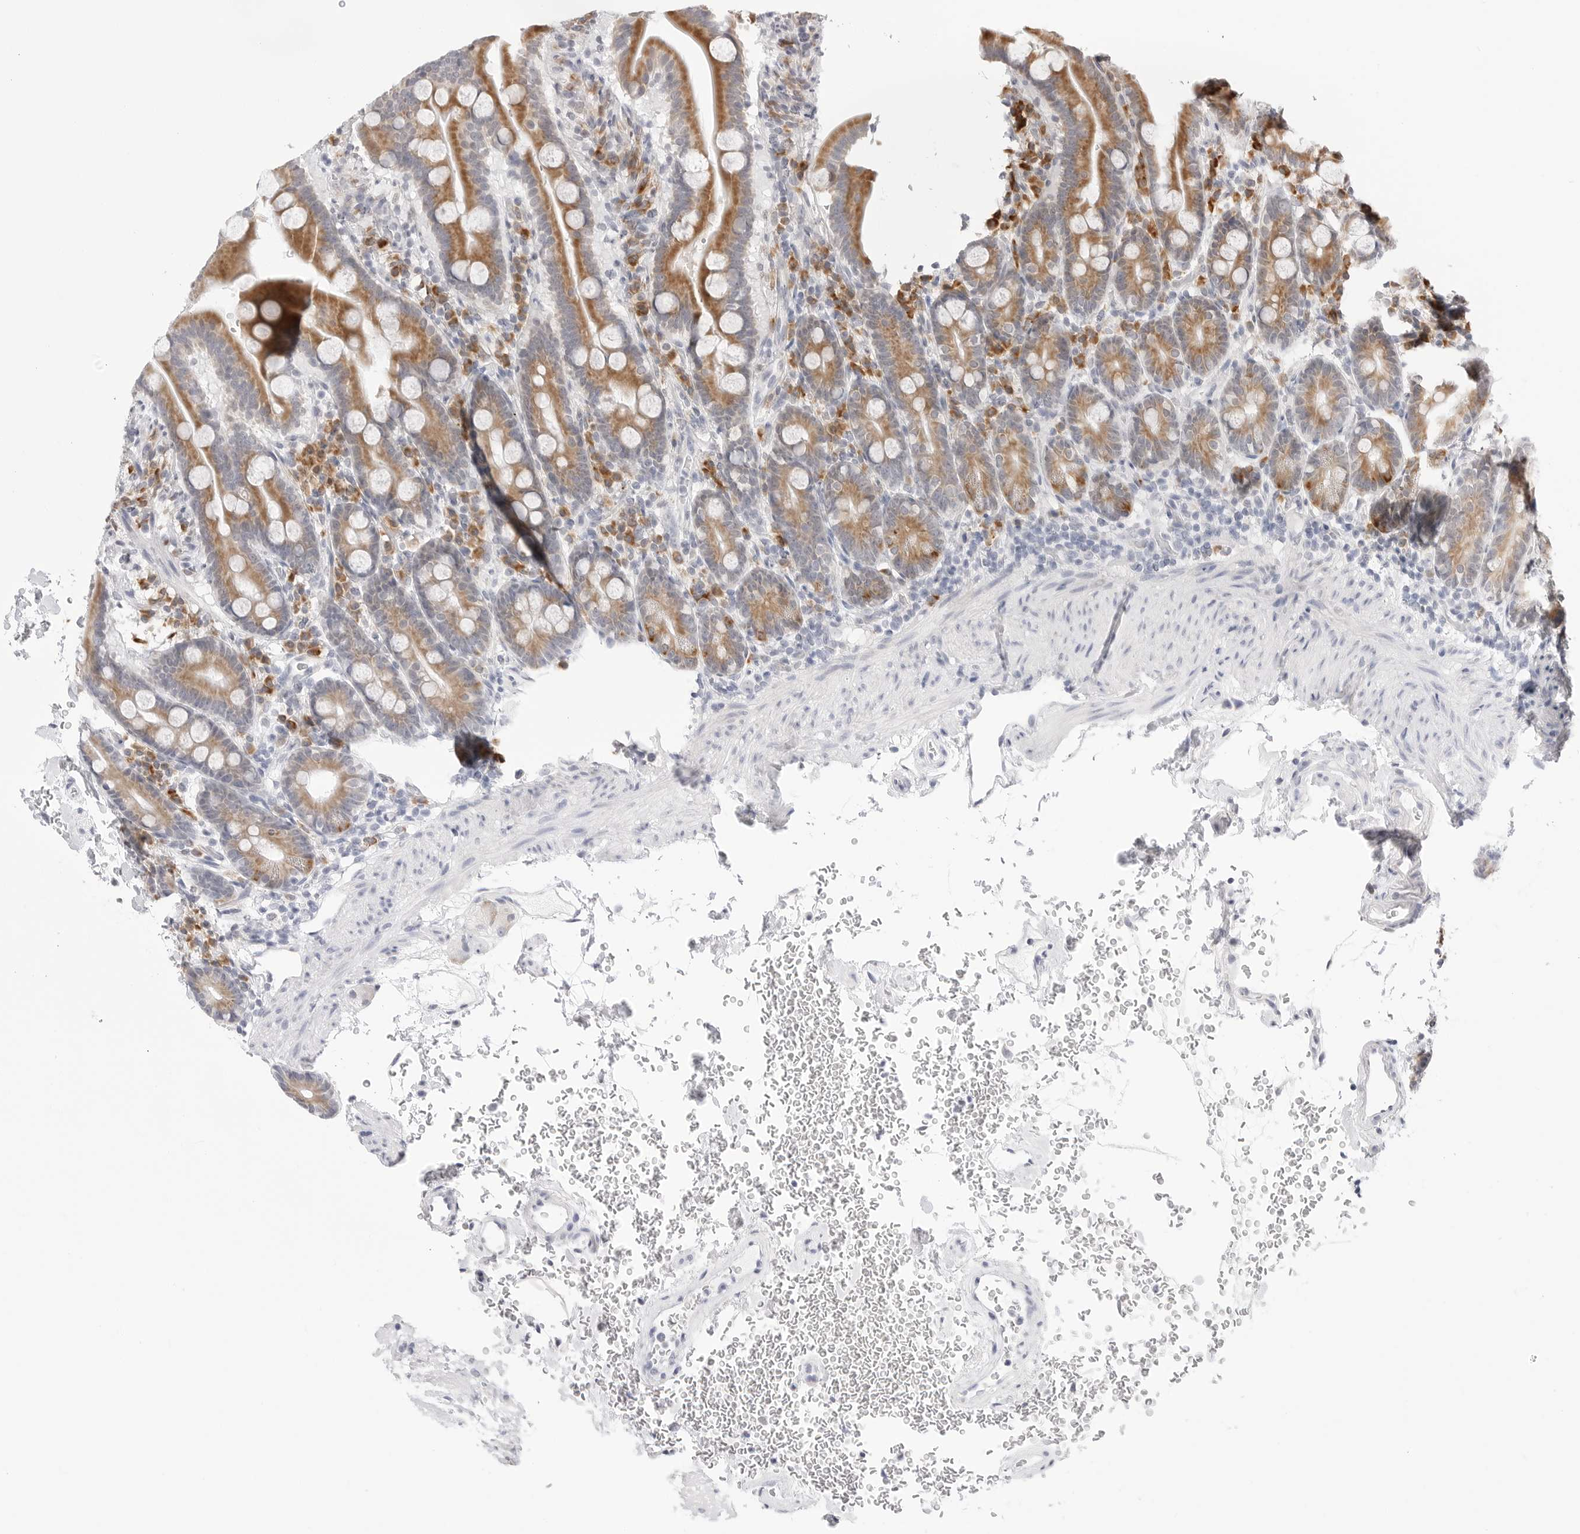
{"staining": {"intensity": "moderate", "quantity": ">75%", "location": "cytoplasmic/membranous"}, "tissue": "duodenum", "cell_type": "Glandular cells", "image_type": "normal", "snomed": [{"axis": "morphology", "description": "Normal tissue, NOS"}, {"axis": "topography", "description": "Duodenum"}], "caption": "Immunohistochemical staining of normal human duodenum reveals >75% levels of moderate cytoplasmic/membranous protein staining in about >75% of glandular cells.", "gene": "RPN1", "patient": {"sex": "male", "age": 54}}